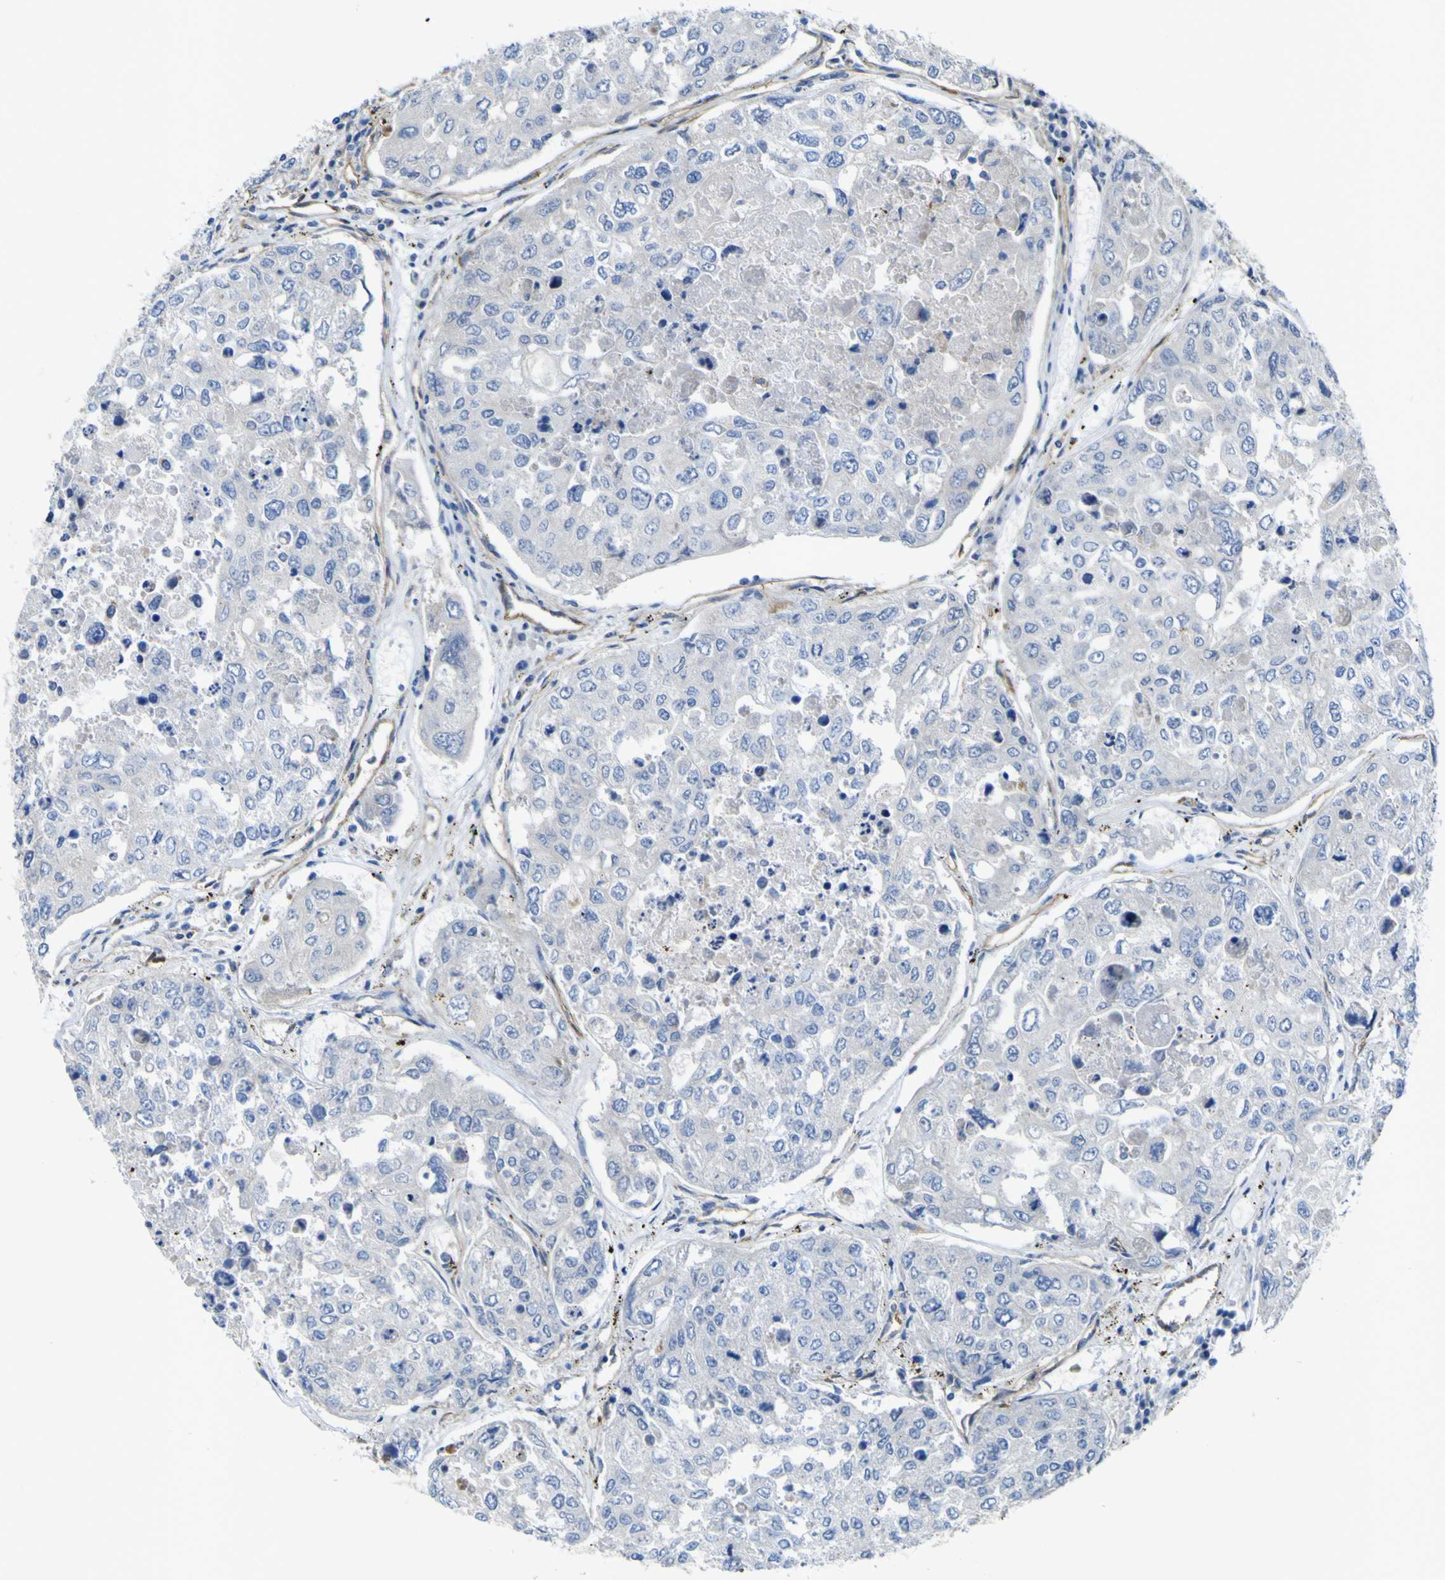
{"staining": {"intensity": "negative", "quantity": "none", "location": "none"}, "tissue": "urothelial cancer", "cell_type": "Tumor cells", "image_type": "cancer", "snomed": [{"axis": "morphology", "description": "Urothelial carcinoma, High grade"}, {"axis": "topography", "description": "Lymph node"}, {"axis": "topography", "description": "Urinary bladder"}], "caption": "Image shows no significant protein positivity in tumor cells of urothelial cancer.", "gene": "CD93", "patient": {"sex": "male", "age": 51}}